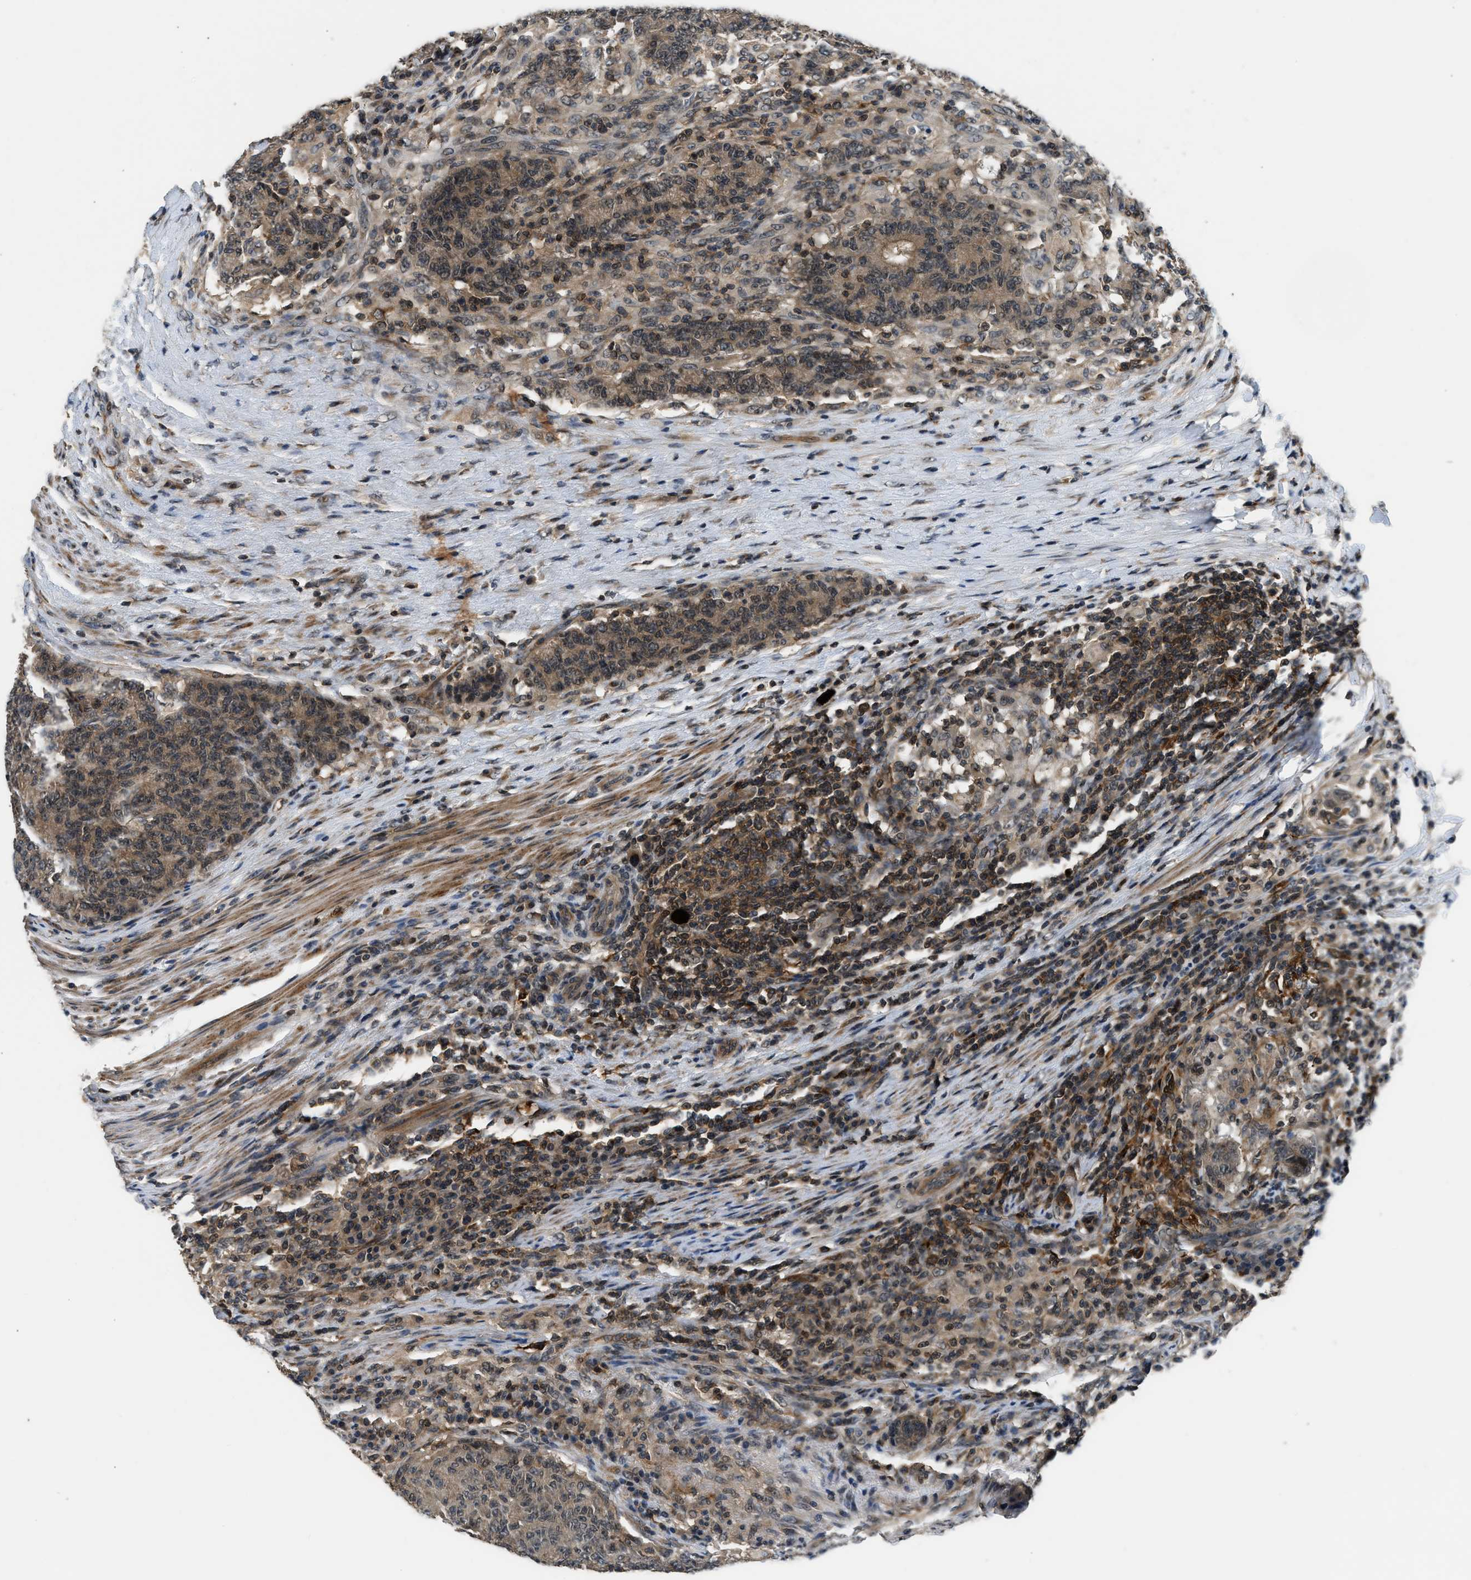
{"staining": {"intensity": "moderate", "quantity": ">75%", "location": "cytoplasmic/membranous"}, "tissue": "colorectal cancer", "cell_type": "Tumor cells", "image_type": "cancer", "snomed": [{"axis": "morphology", "description": "Normal tissue, NOS"}, {"axis": "morphology", "description": "Adenocarcinoma, NOS"}, {"axis": "topography", "description": "Colon"}], "caption": "Protein staining exhibits moderate cytoplasmic/membranous expression in approximately >75% of tumor cells in colorectal adenocarcinoma.", "gene": "MTMR1", "patient": {"sex": "female", "age": 75}}